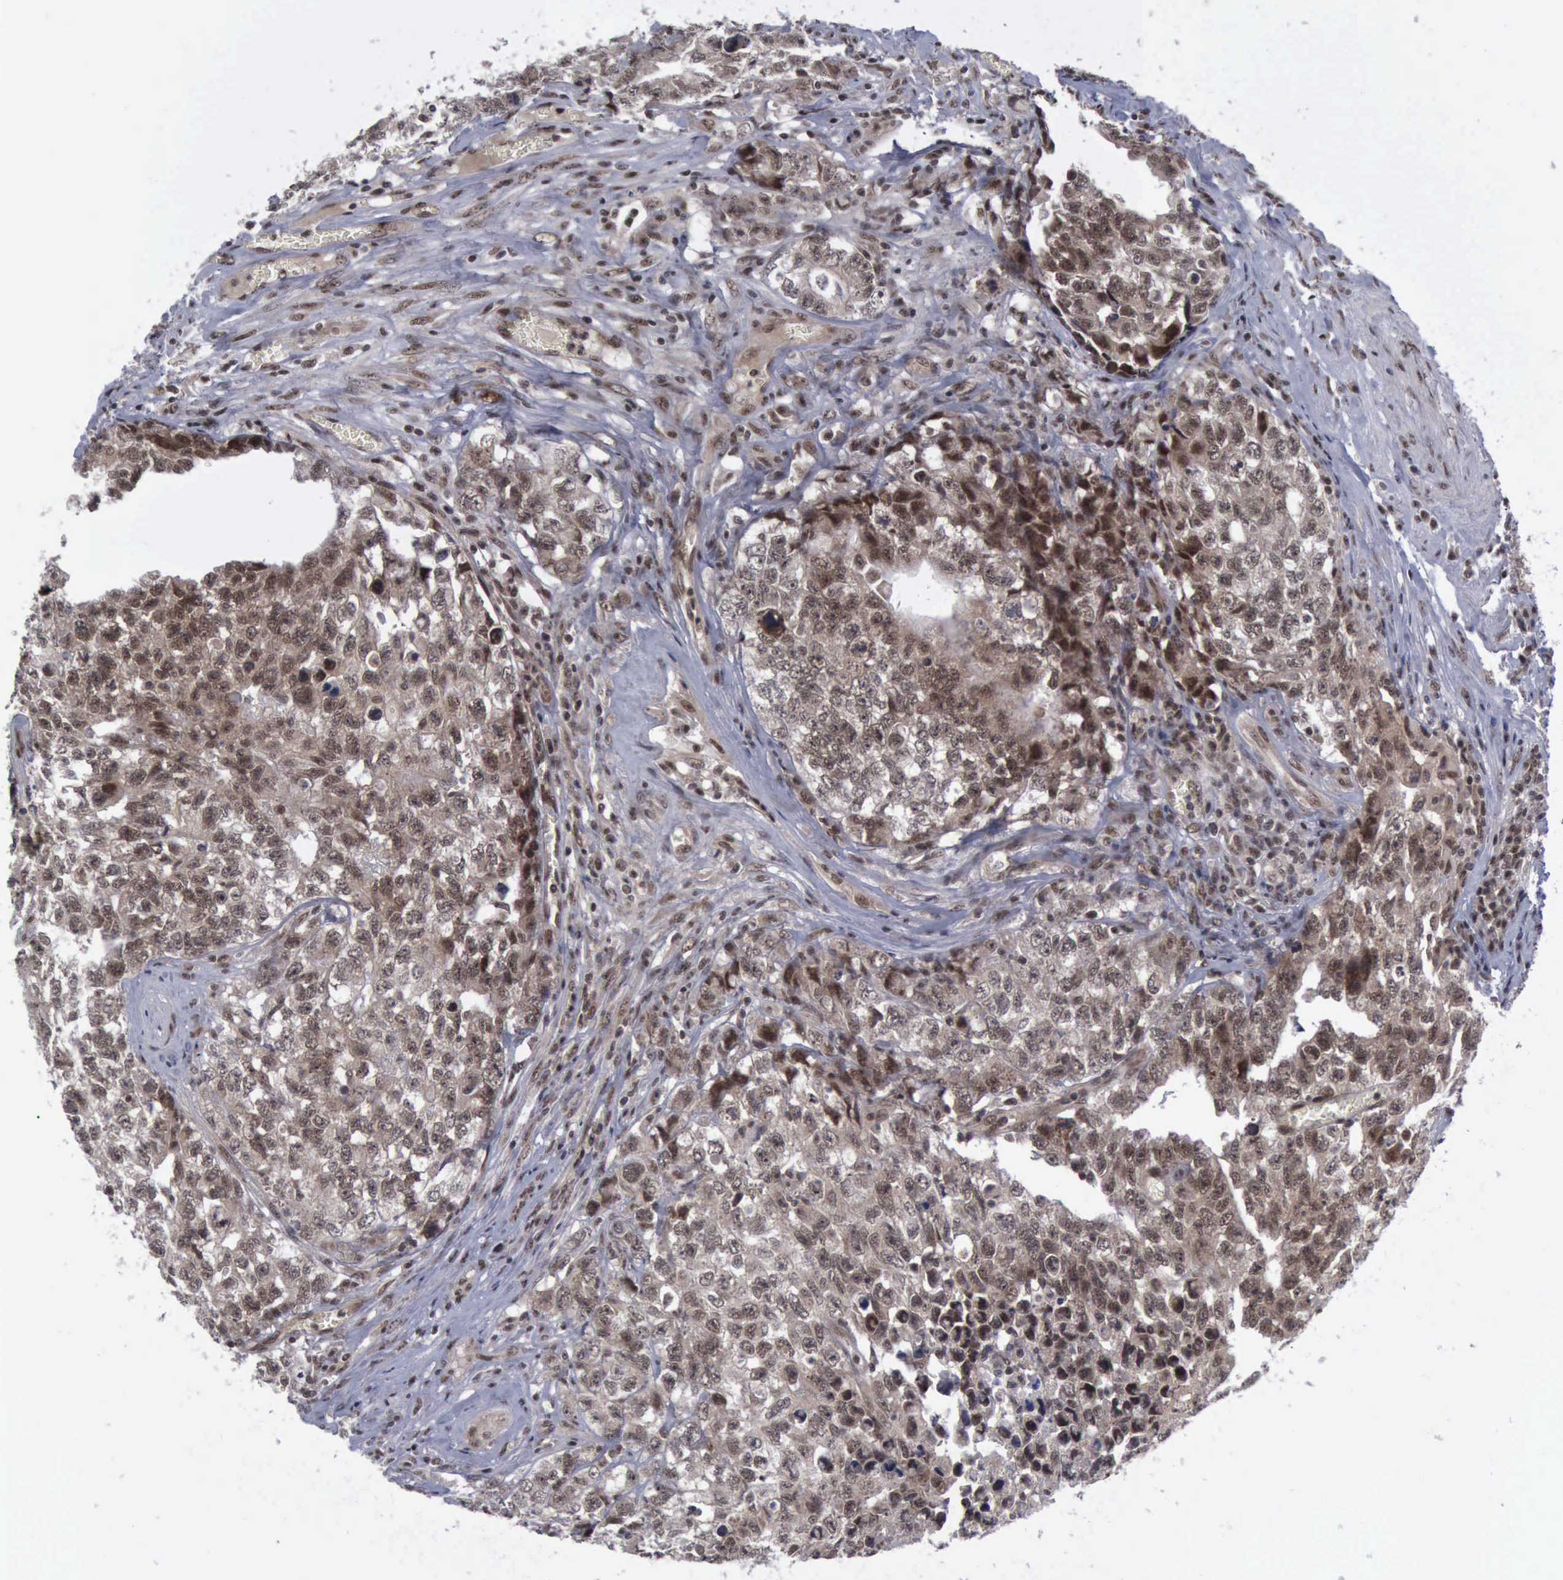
{"staining": {"intensity": "moderate", "quantity": ">75%", "location": "cytoplasmic/membranous,nuclear"}, "tissue": "testis cancer", "cell_type": "Tumor cells", "image_type": "cancer", "snomed": [{"axis": "morphology", "description": "Carcinoma, Embryonal, NOS"}, {"axis": "topography", "description": "Testis"}], "caption": "Immunohistochemistry (IHC) image of embryonal carcinoma (testis) stained for a protein (brown), which exhibits medium levels of moderate cytoplasmic/membranous and nuclear staining in approximately >75% of tumor cells.", "gene": "ATM", "patient": {"sex": "male", "age": 31}}